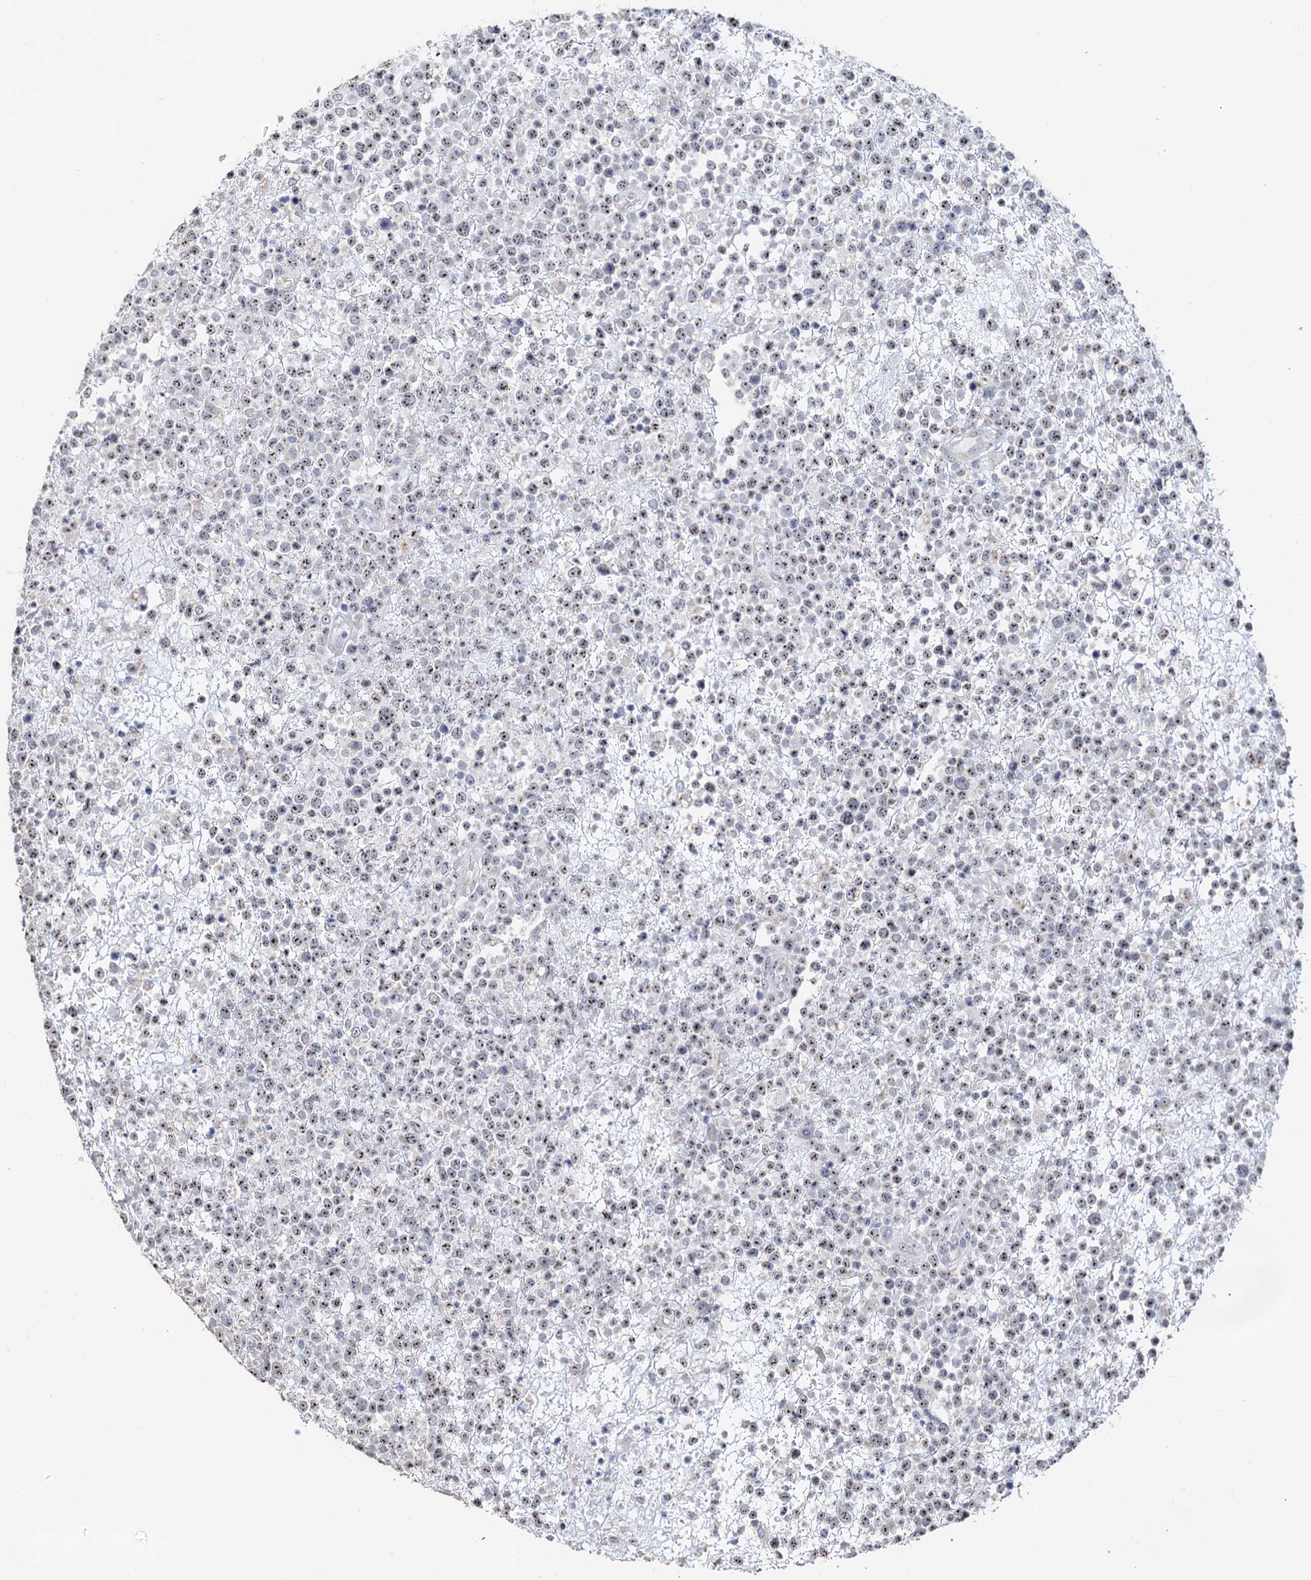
{"staining": {"intensity": "weak", "quantity": ">75%", "location": "nuclear"}, "tissue": "lymphoma", "cell_type": "Tumor cells", "image_type": "cancer", "snomed": [{"axis": "morphology", "description": "Malignant lymphoma, non-Hodgkin's type, High grade"}, {"axis": "topography", "description": "Colon"}], "caption": "Protein positivity by immunohistochemistry shows weak nuclear staining in approximately >75% of tumor cells in lymphoma. Using DAB (brown) and hematoxylin (blue) stains, captured at high magnification using brightfield microscopy.", "gene": "C2CD3", "patient": {"sex": "female", "age": 53}}